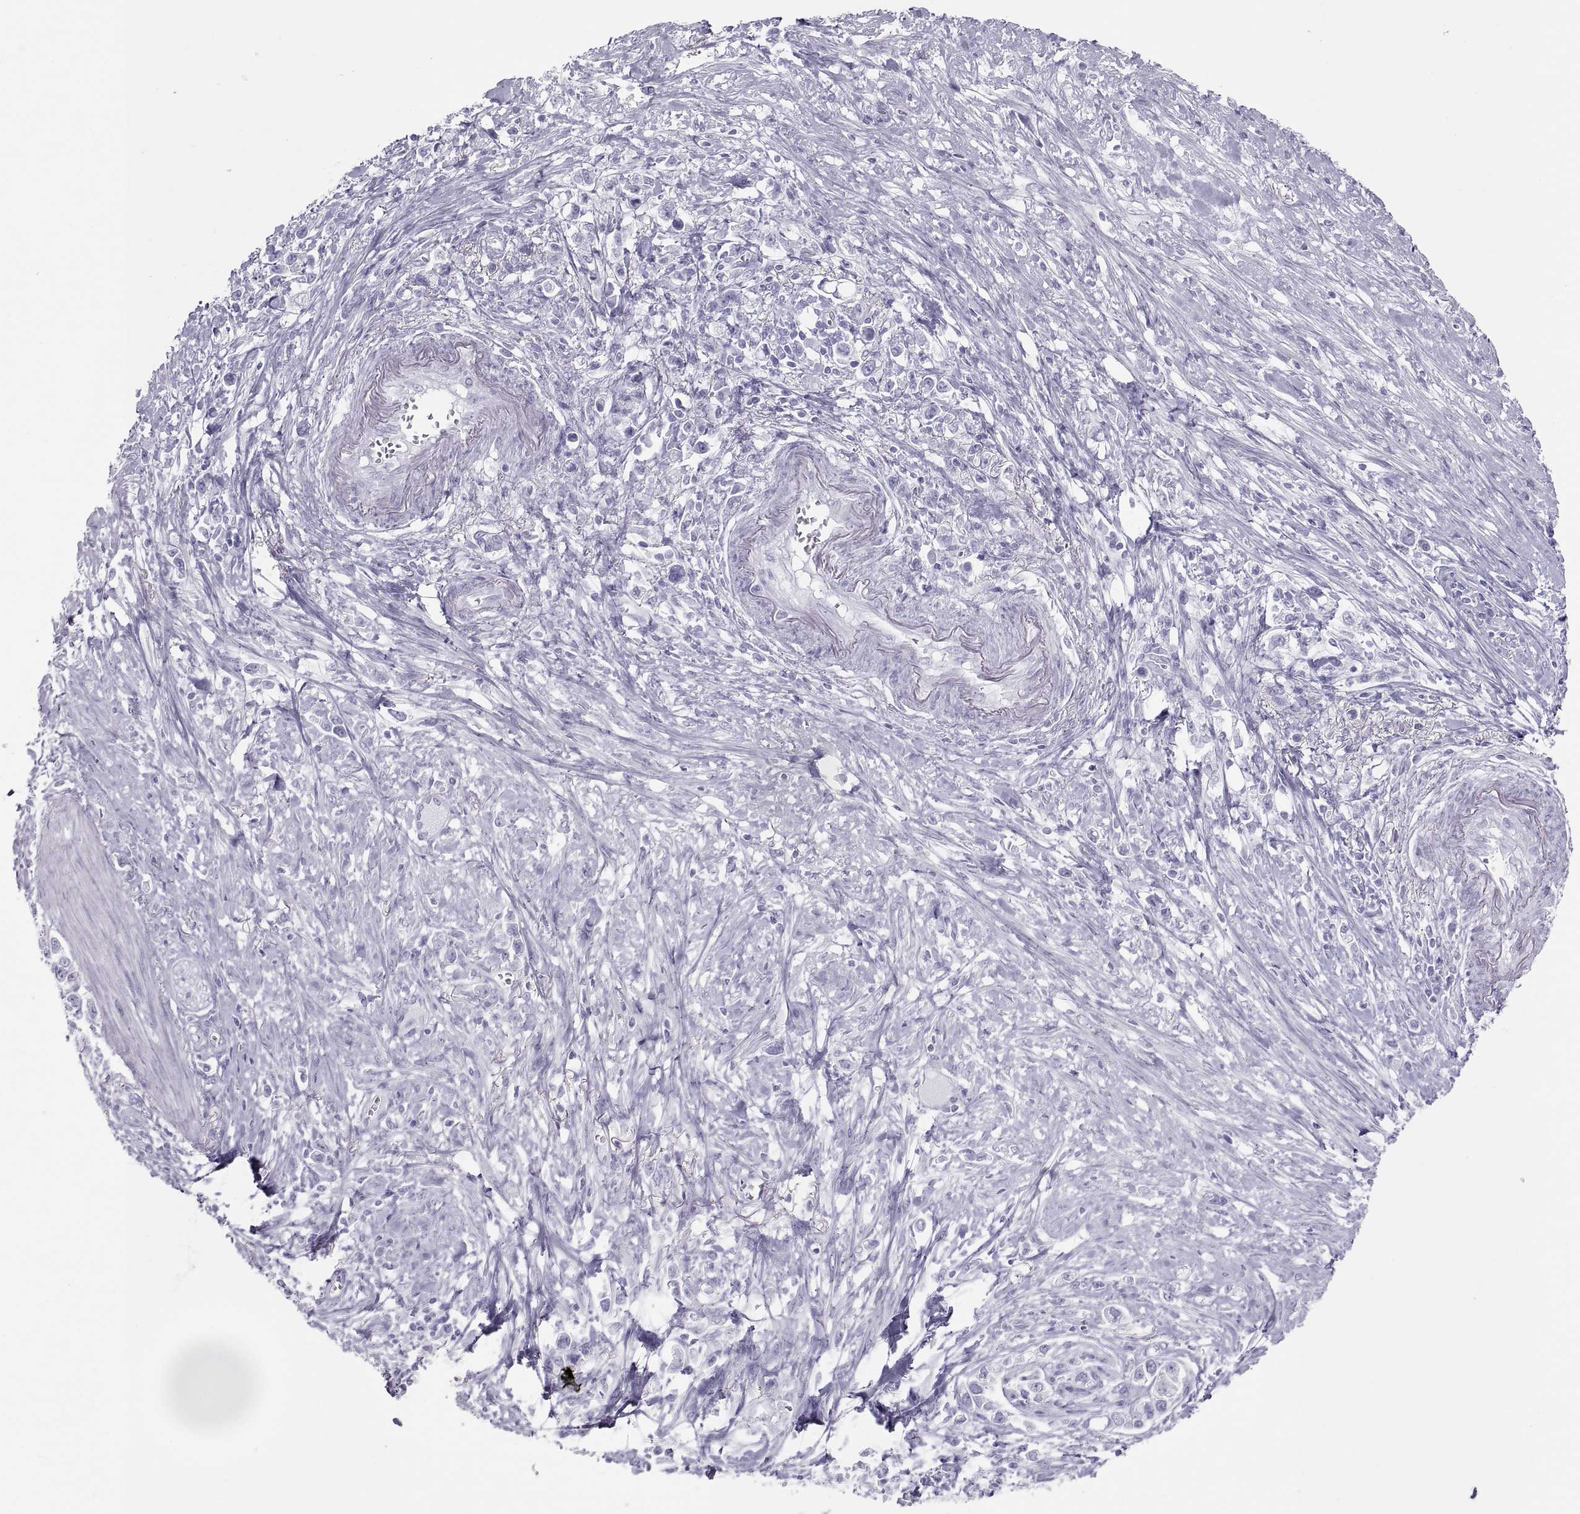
{"staining": {"intensity": "negative", "quantity": "none", "location": "none"}, "tissue": "stomach cancer", "cell_type": "Tumor cells", "image_type": "cancer", "snomed": [{"axis": "morphology", "description": "Adenocarcinoma, NOS"}, {"axis": "topography", "description": "Stomach"}], "caption": "Immunohistochemistry photomicrograph of neoplastic tissue: human stomach cancer stained with DAB reveals no significant protein expression in tumor cells.", "gene": "SEMG1", "patient": {"sex": "male", "age": 63}}